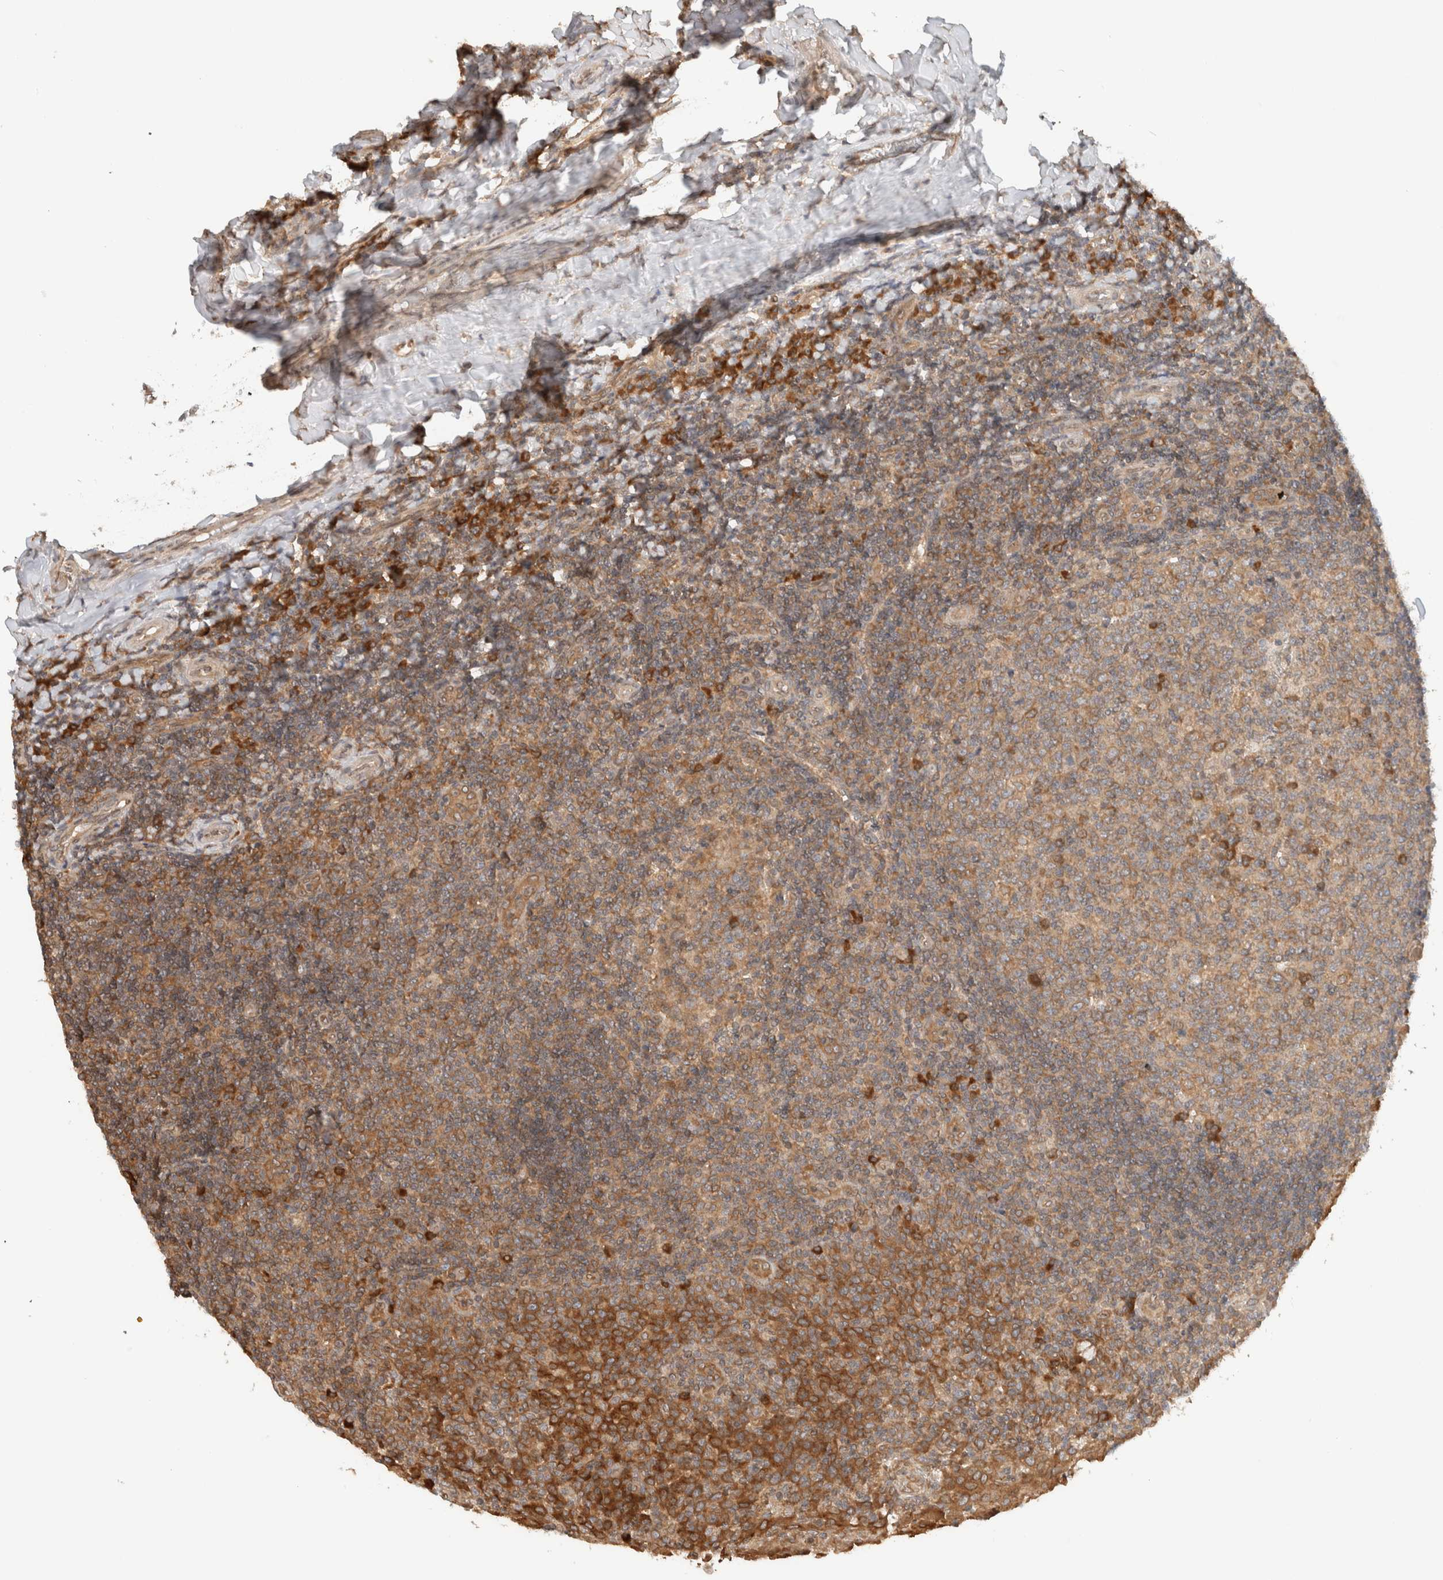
{"staining": {"intensity": "moderate", "quantity": ">75%", "location": "cytoplasmic/membranous"}, "tissue": "tonsil", "cell_type": "Germinal center cells", "image_type": "normal", "snomed": [{"axis": "morphology", "description": "Normal tissue, NOS"}, {"axis": "topography", "description": "Tonsil"}], "caption": "Human tonsil stained for a protein (brown) displays moderate cytoplasmic/membranous positive staining in approximately >75% of germinal center cells.", "gene": "ARFGEF2", "patient": {"sex": "female", "age": 19}}